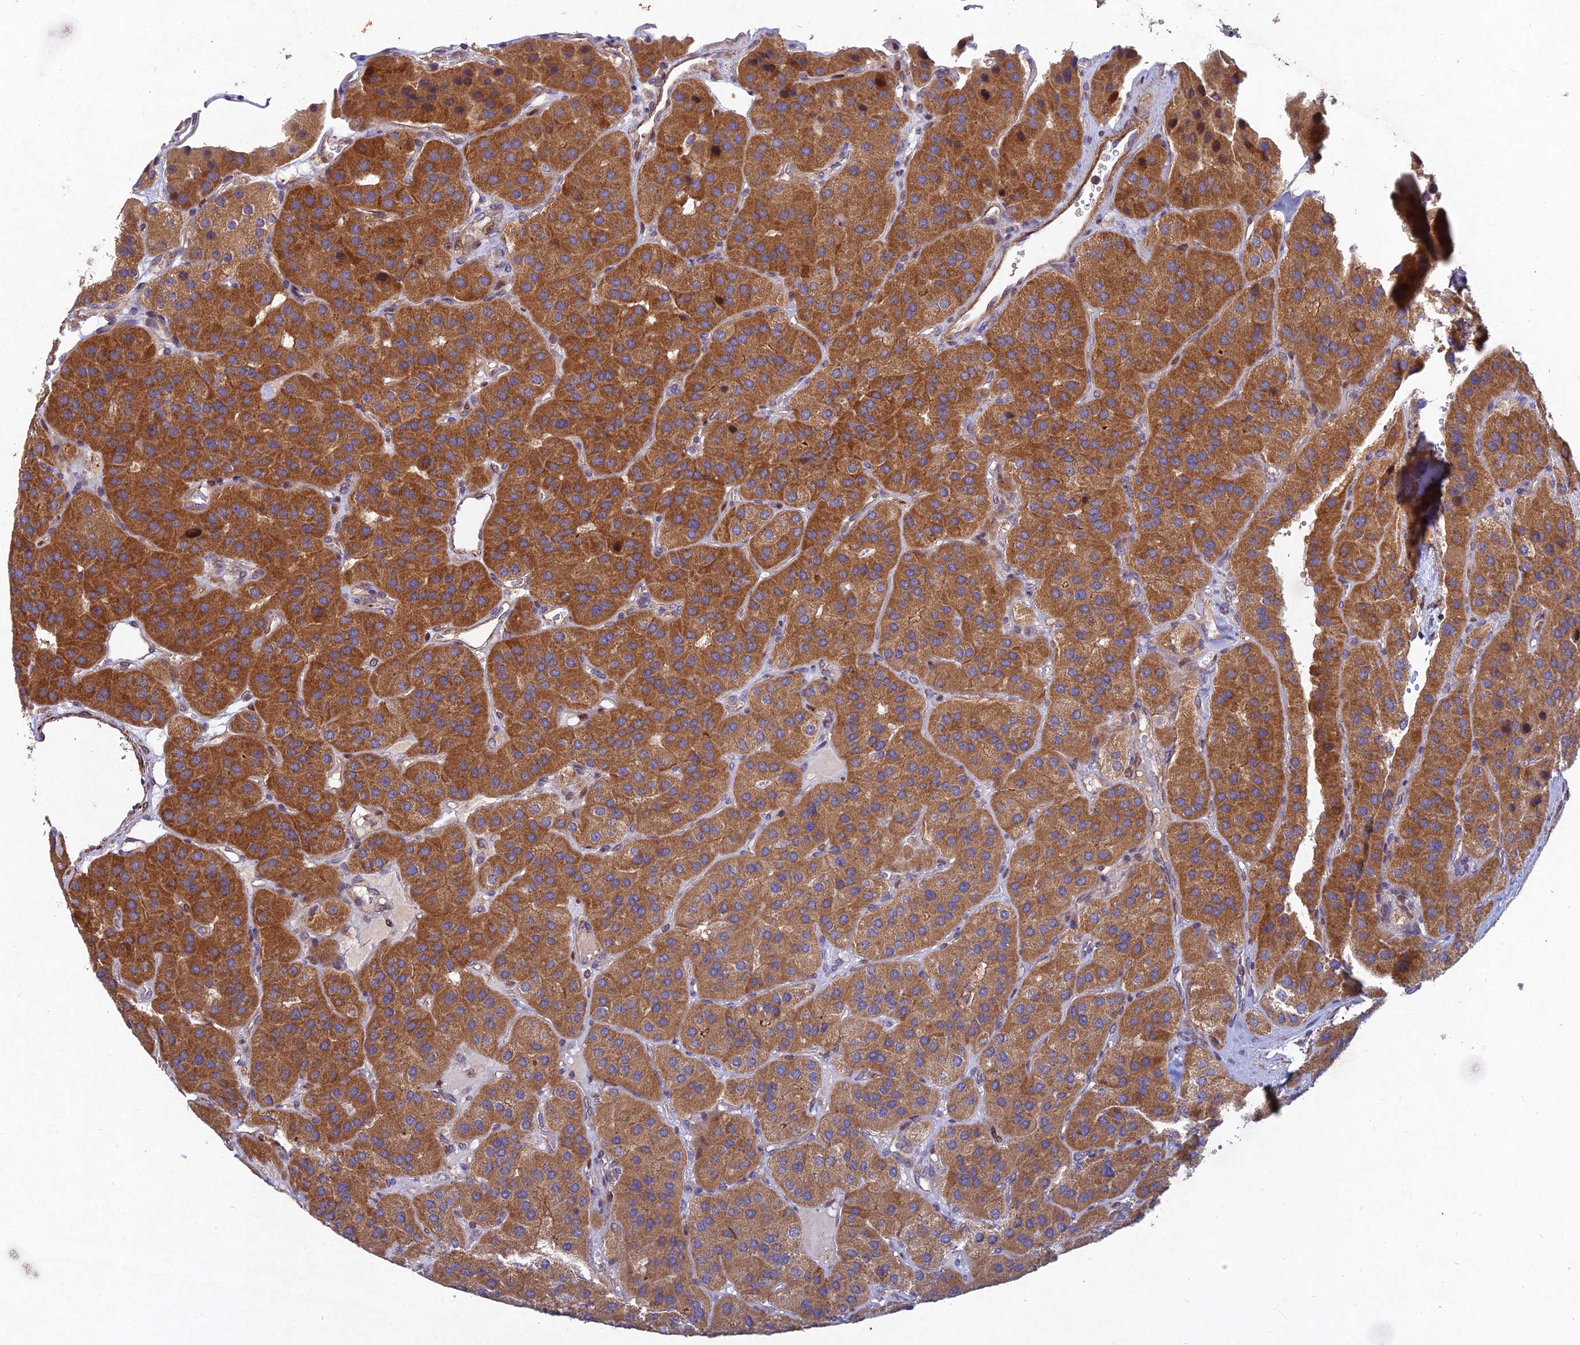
{"staining": {"intensity": "strong", "quantity": ">75%", "location": "cytoplasmic/membranous"}, "tissue": "parathyroid gland", "cell_type": "Glandular cells", "image_type": "normal", "snomed": [{"axis": "morphology", "description": "Normal tissue, NOS"}, {"axis": "morphology", "description": "Adenoma, NOS"}, {"axis": "topography", "description": "Parathyroid gland"}], "caption": "Immunohistochemistry photomicrograph of normal parathyroid gland: human parathyroid gland stained using IHC displays high levels of strong protein expression localized specifically in the cytoplasmic/membranous of glandular cells, appearing as a cytoplasmic/membranous brown color.", "gene": "RELCH", "patient": {"sex": "female", "age": 86}}